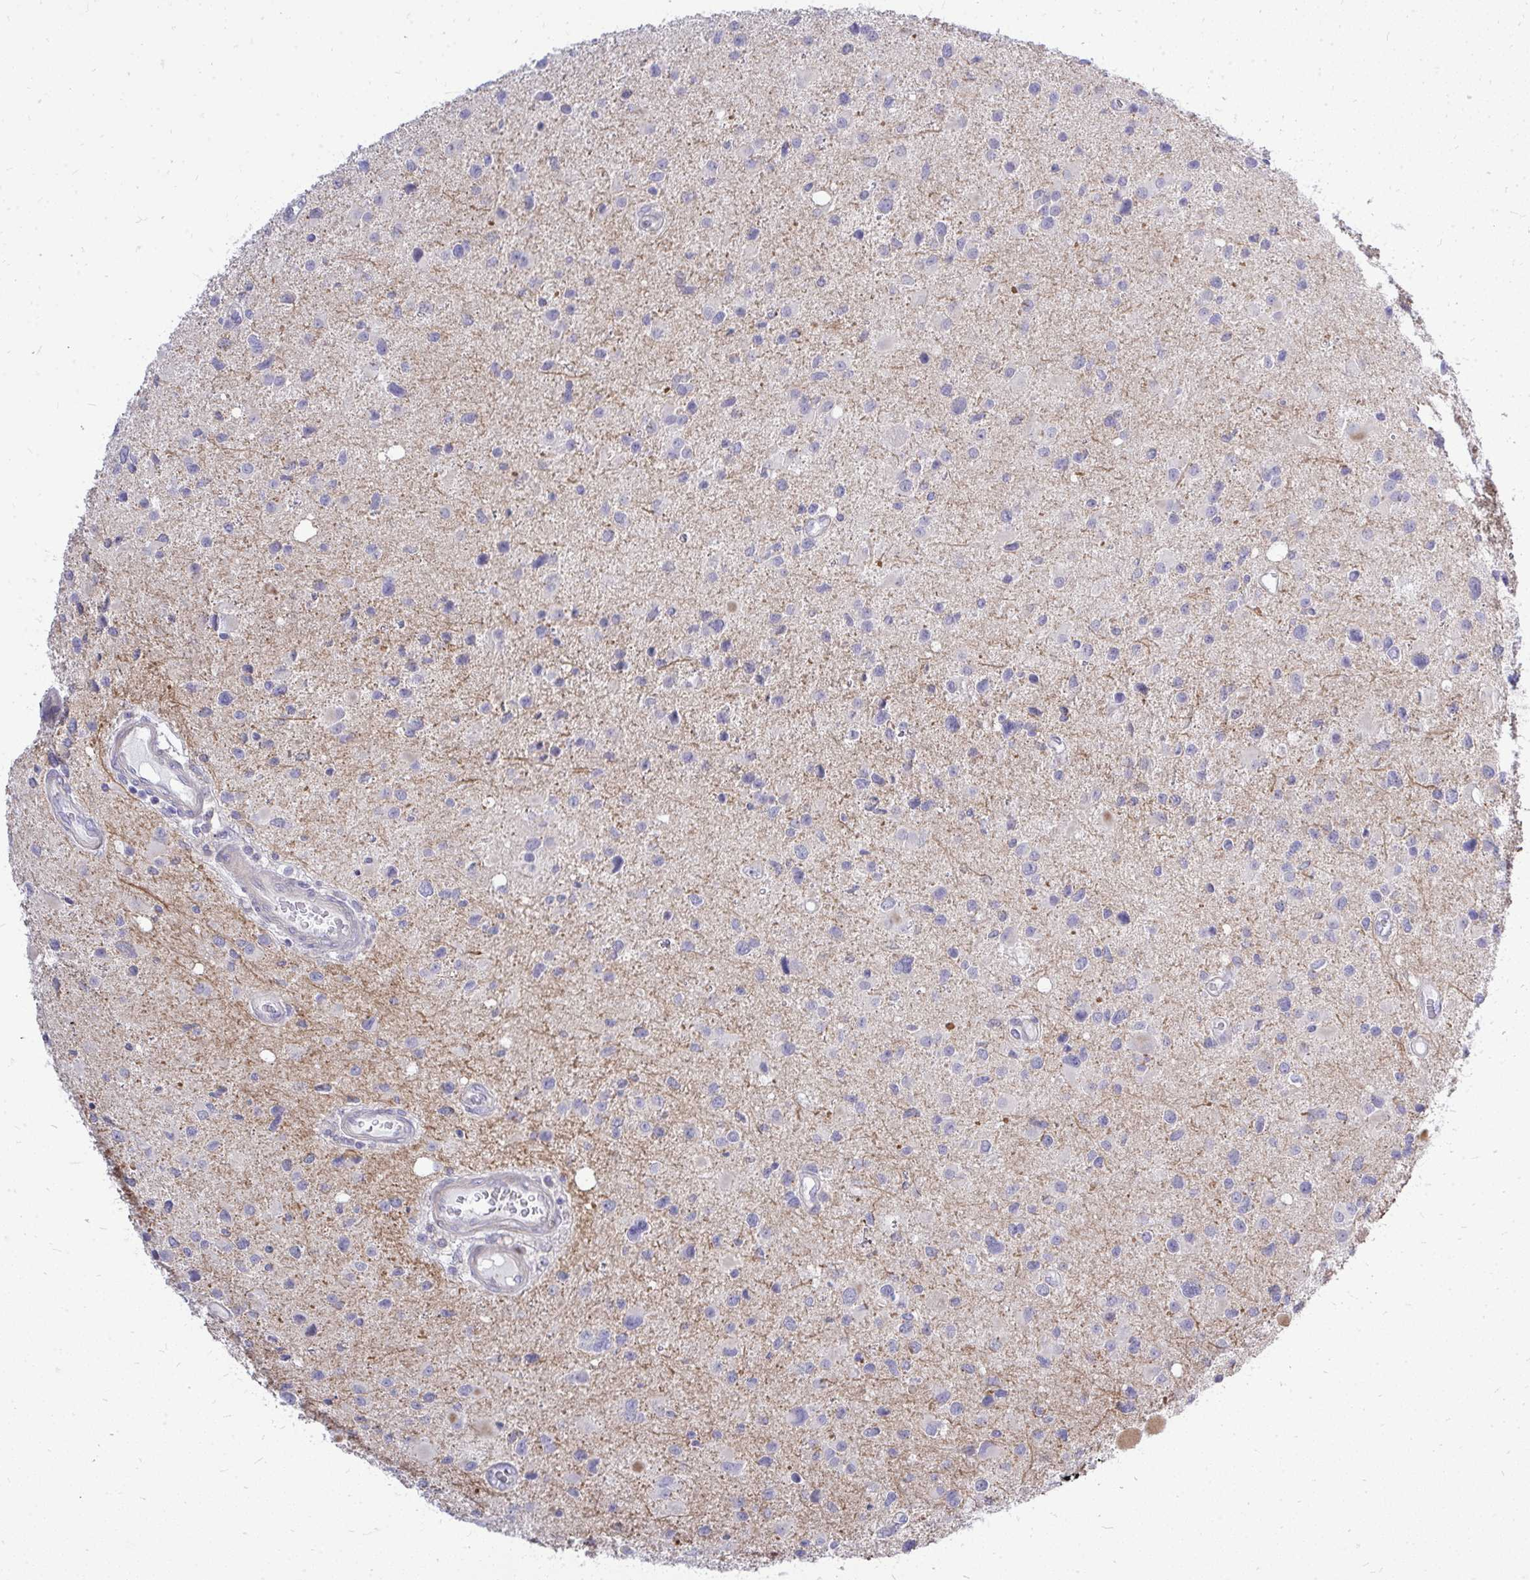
{"staining": {"intensity": "negative", "quantity": "none", "location": "none"}, "tissue": "glioma", "cell_type": "Tumor cells", "image_type": "cancer", "snomed": [{"axis": "morphology", "description": "Glioma, malignant, Low grade"}, {"axis": "topography", "description": "Brain"}], "caption": "Tumor cells are negative for protein expression in human glioma.", "gene": "OR8D1", "patient": {"sex": "female", "age": 32}}